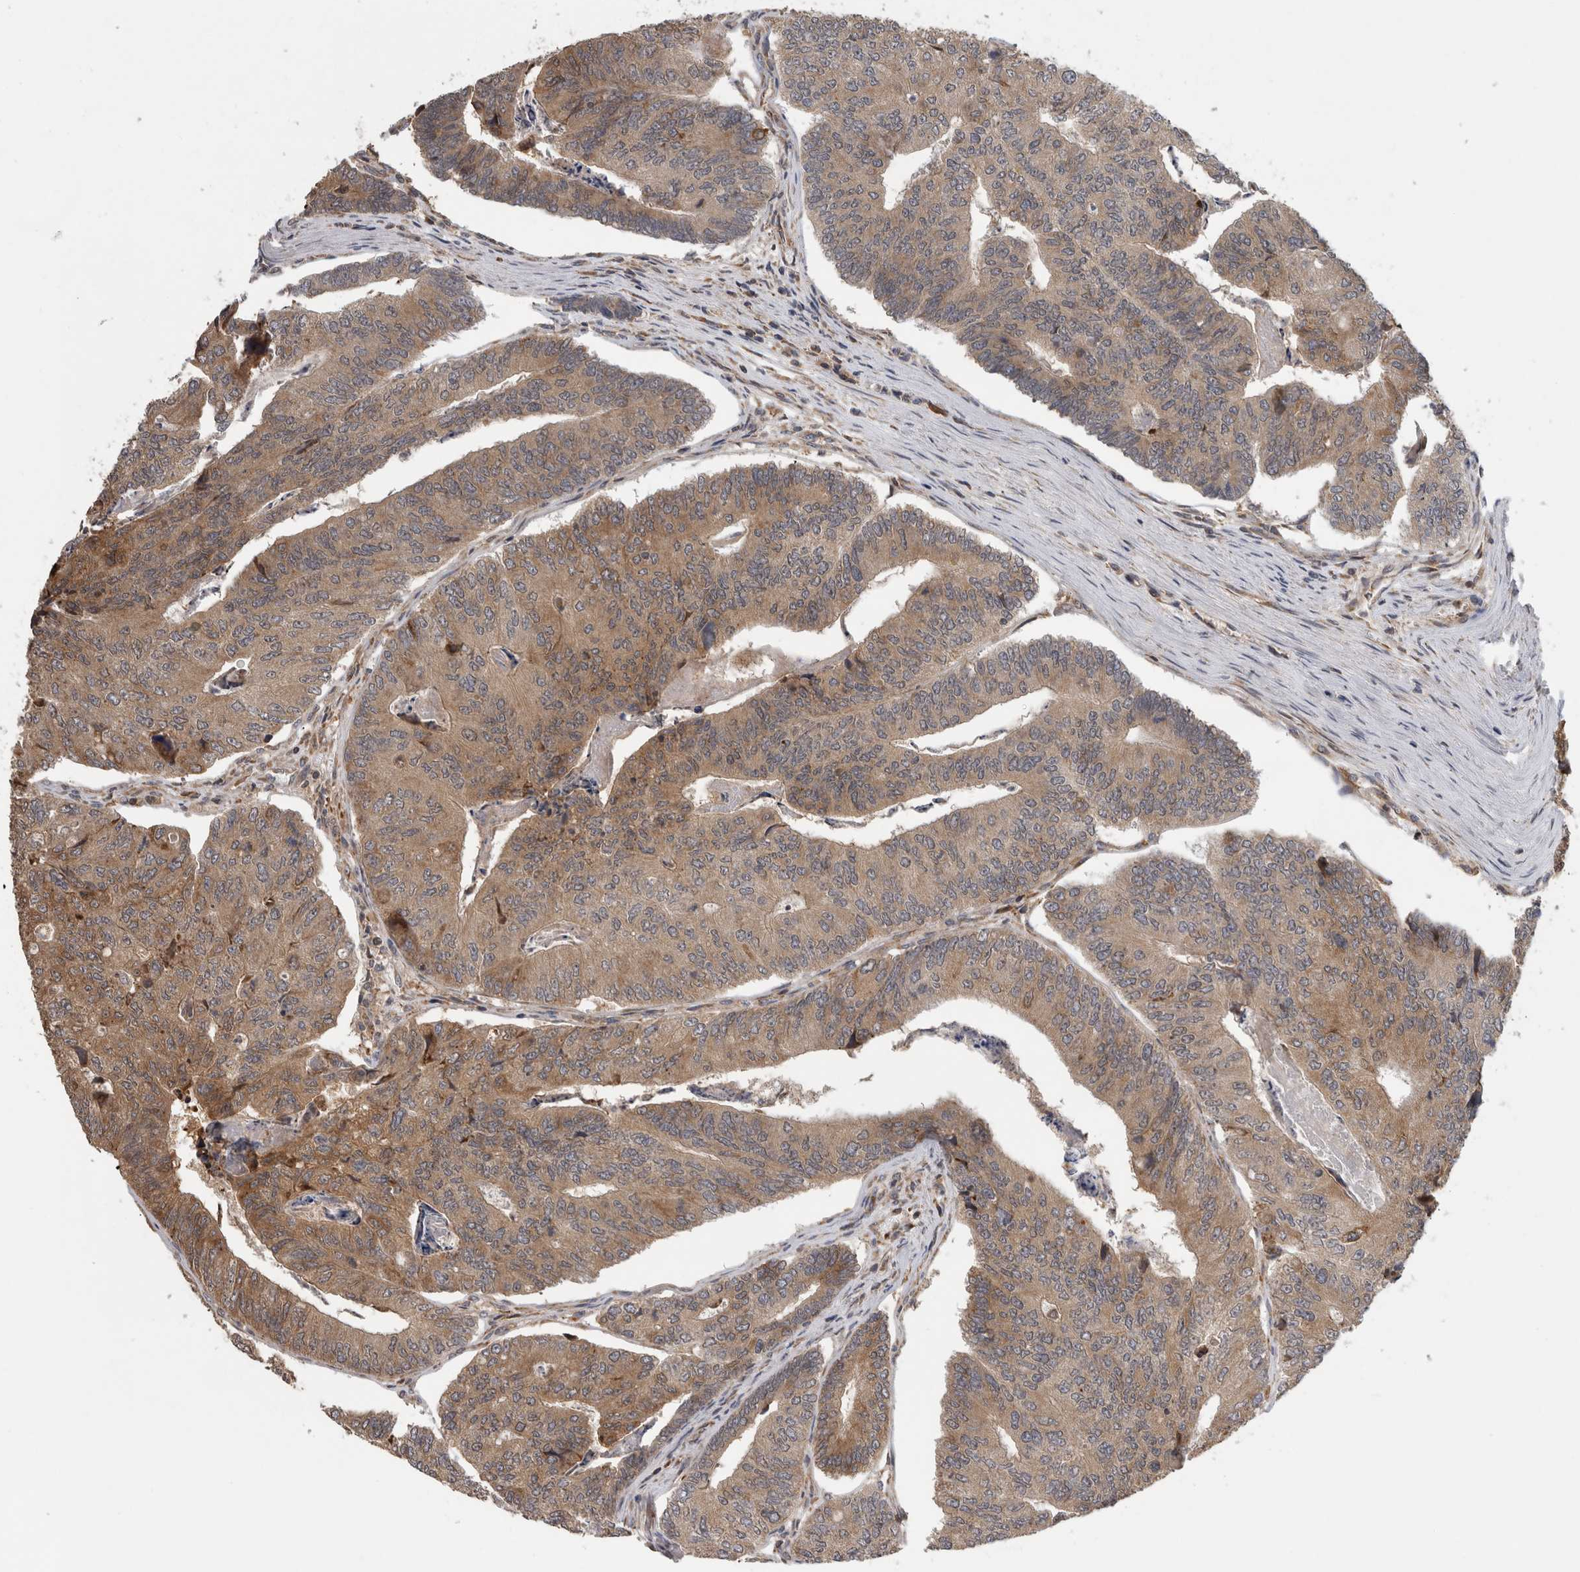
{"staining": {"intensity": "weak", "quantity": ">75%", "location": "cytoplasmic/membranous"}, "tissue": "colorectal cancer", "cell_type": "Tumor cells", "image_type": "cancer", "snomed": [{"axis": "morphology", "description": "Adenocarcinoma, NOS"}, {"axis": "topography", "description": "Colon"}], "caption": "Immunohistochemistry (IHC) image of neoplastic tissue: human colorectal cancer stained using immunohistochemistry exhibits low levels of weak protein expression localized specifically in the cytoplasmic/membranous of tumor cells, appearing as a cytoplasmic/membranous brown color.", "gene": "PARP6", "patient": {"sex": "female", "age": 67}}